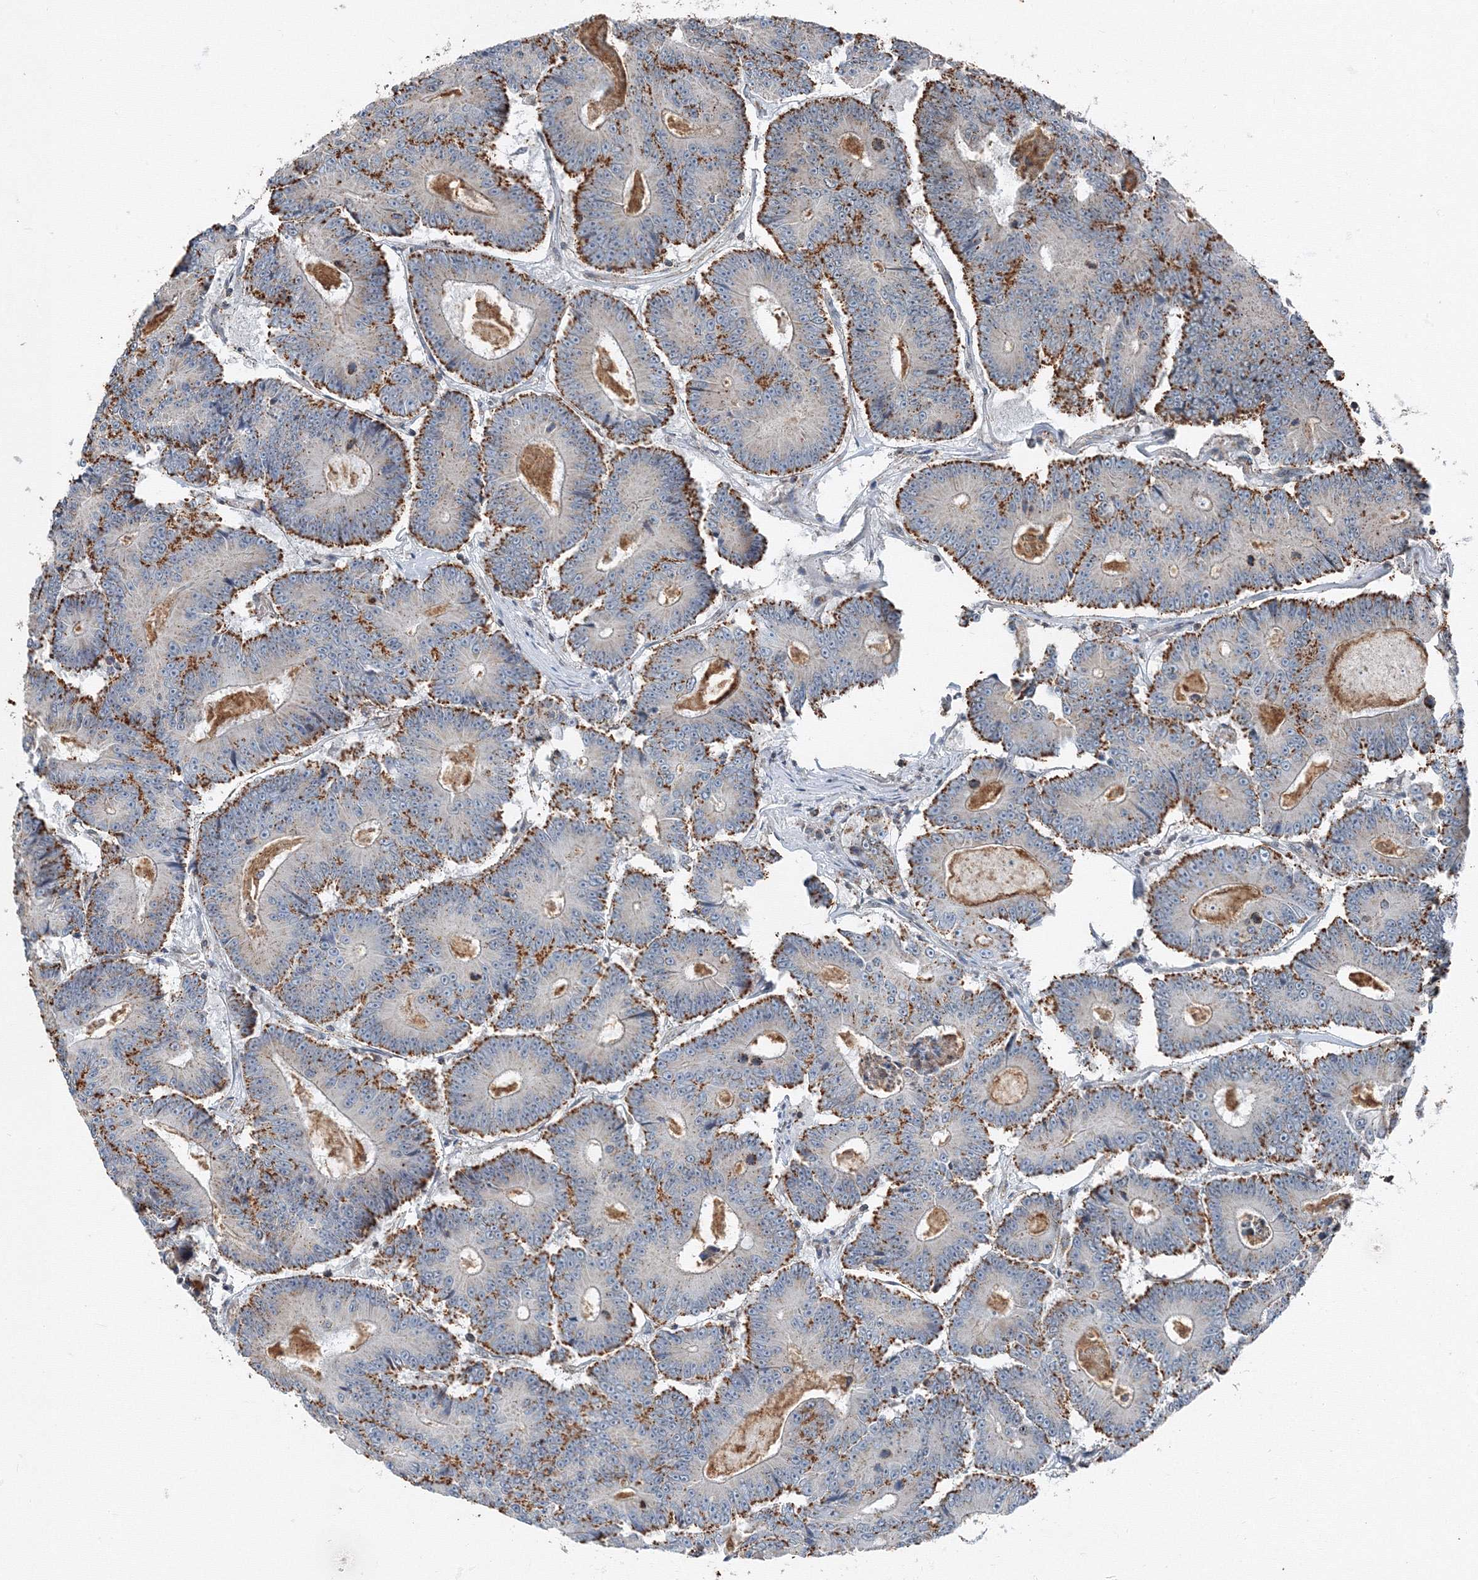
{"staining": {"intensity": "strong", "quantity": "25%-75%", "location": "cytoplasmic/membranous"}, "tissue": "colorectal cancer", "cell_type": "Tumor cells", "image_type": "cancer", "snomed": [{"axis": "morphology", "description": "Adenocarcinoma, NOS"}, {"axis": "topography", "description": "Colon"}], "caption": "Protein expression analysis of human adenocarcinoma (colorectal) reveals strong cytoplasmic/membranous expression in about 25%-75% of tumor cells.", "gene": "AASDH", "patient": {"sex": "male", "age": 83}}